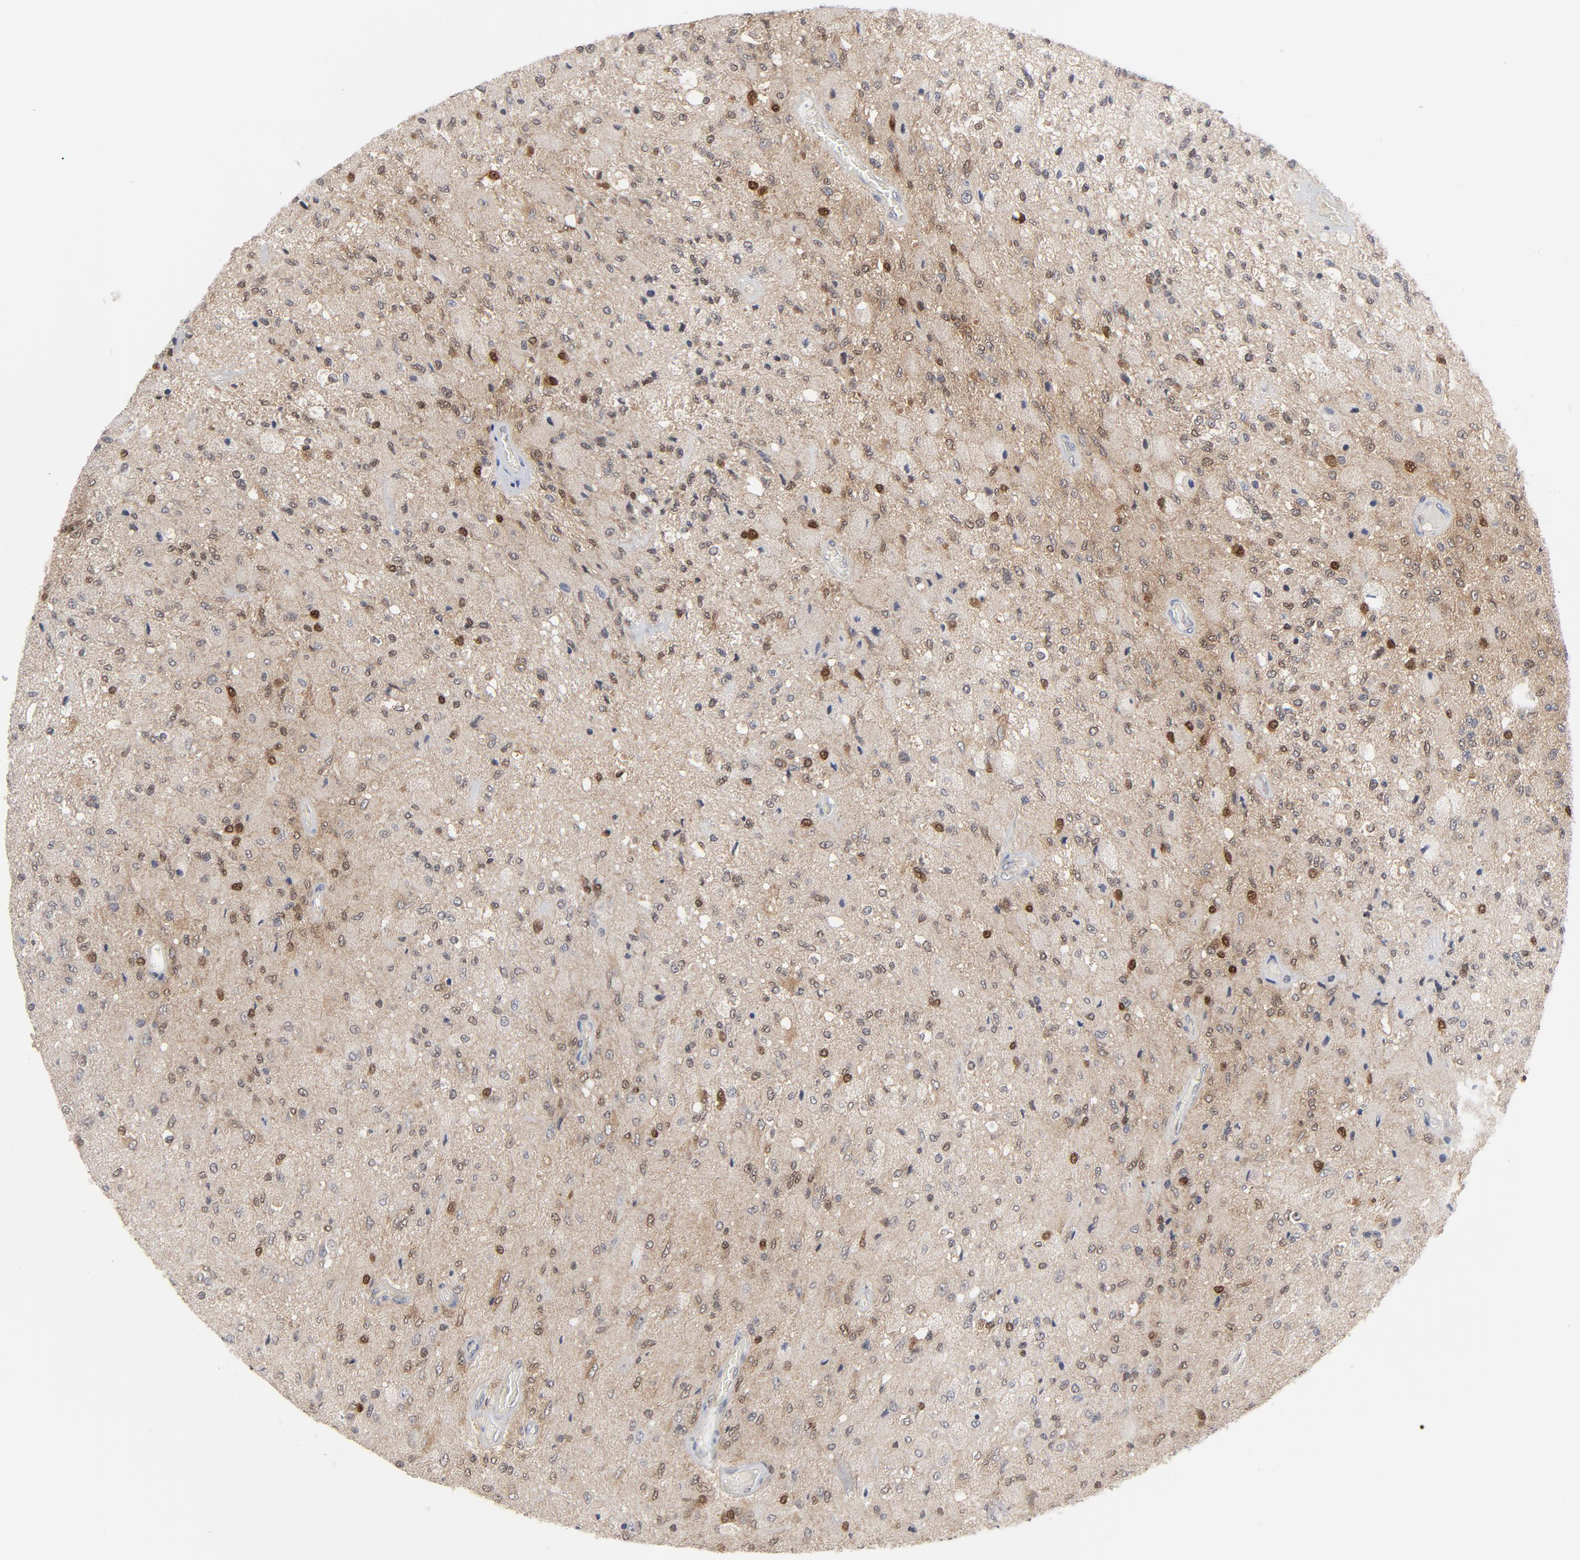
{"staining": {"intensity": "moderate", "quantity": "25%-75%", "location": "cytoplasmic/membranous,nuclear"}, "tissue": "glioma", "cell_type": "Tumor cells", "image_type": "cancer", "snomed": [{"axis": "morphology", "description": "Normal tissue, NOS"}, {"axis": "morphology", "description": "Glioma, malignant, High grade"}, {"axis": "topography", "description": "Cerebral cortex"}], "caption": "Protein expression analysis of human glioma reveals moderate cytoplasmic/membranous and nuclear expression in about 25%-75% of tumor cells.", "gene": "PRDX1", "patient": {"sex": "male", "age": 77}}